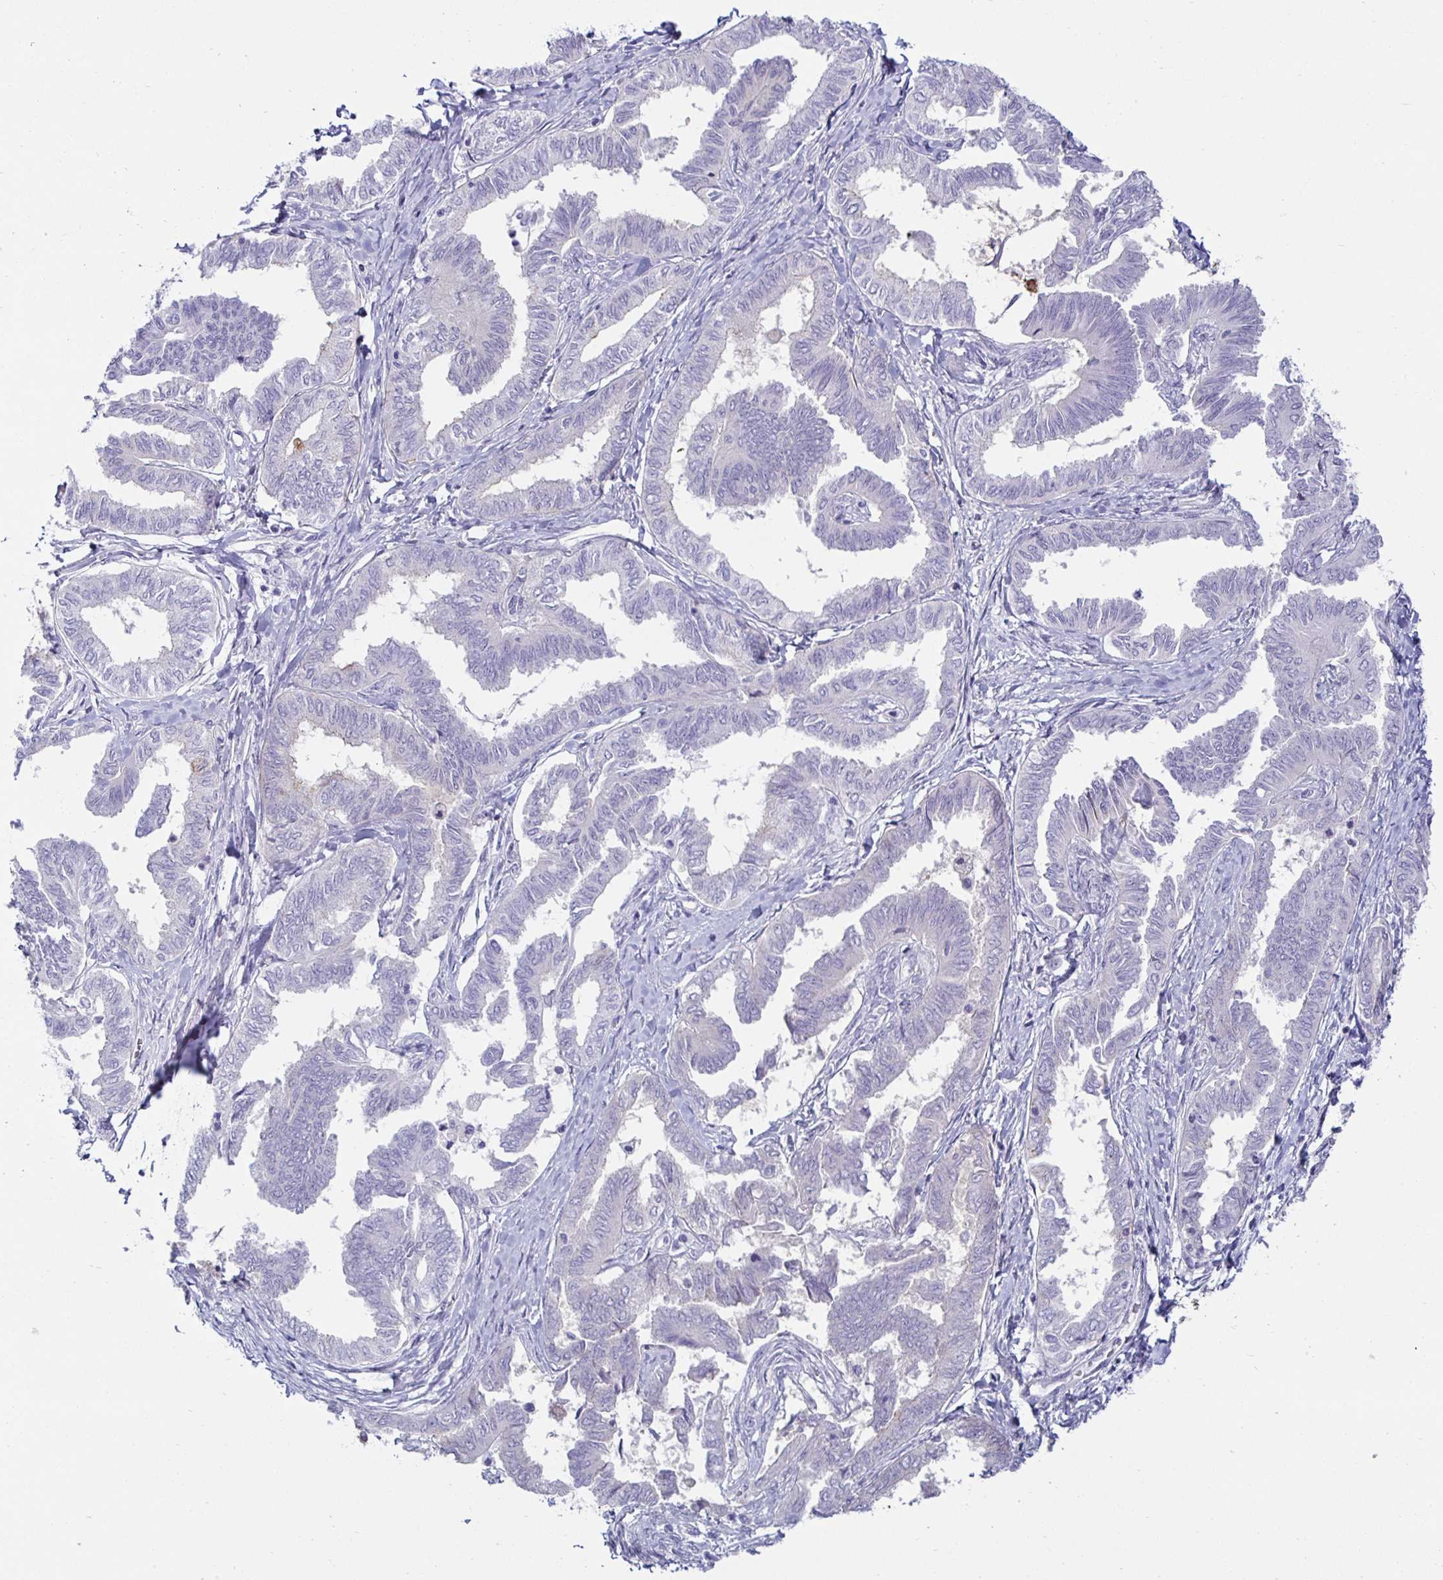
{"staining": {"intensity": "negative", "quantity": "none", "location": "none"}, "tissue": "ovarian cancer", "cell_type": "Tumor cells", "image_type": "cancer", "snomed": [{"axis": "morphology", "description": "Carcinoma, endometroid"}, {"axis": "topography", "description": "Ovary"}], "caption": "This is an IHC photomicrograph of human ovarian endometroid carcinoma. There is no positivity in tumor cells.", "gene": "MON2", "patient": {"sex": "female", "age": 70}}